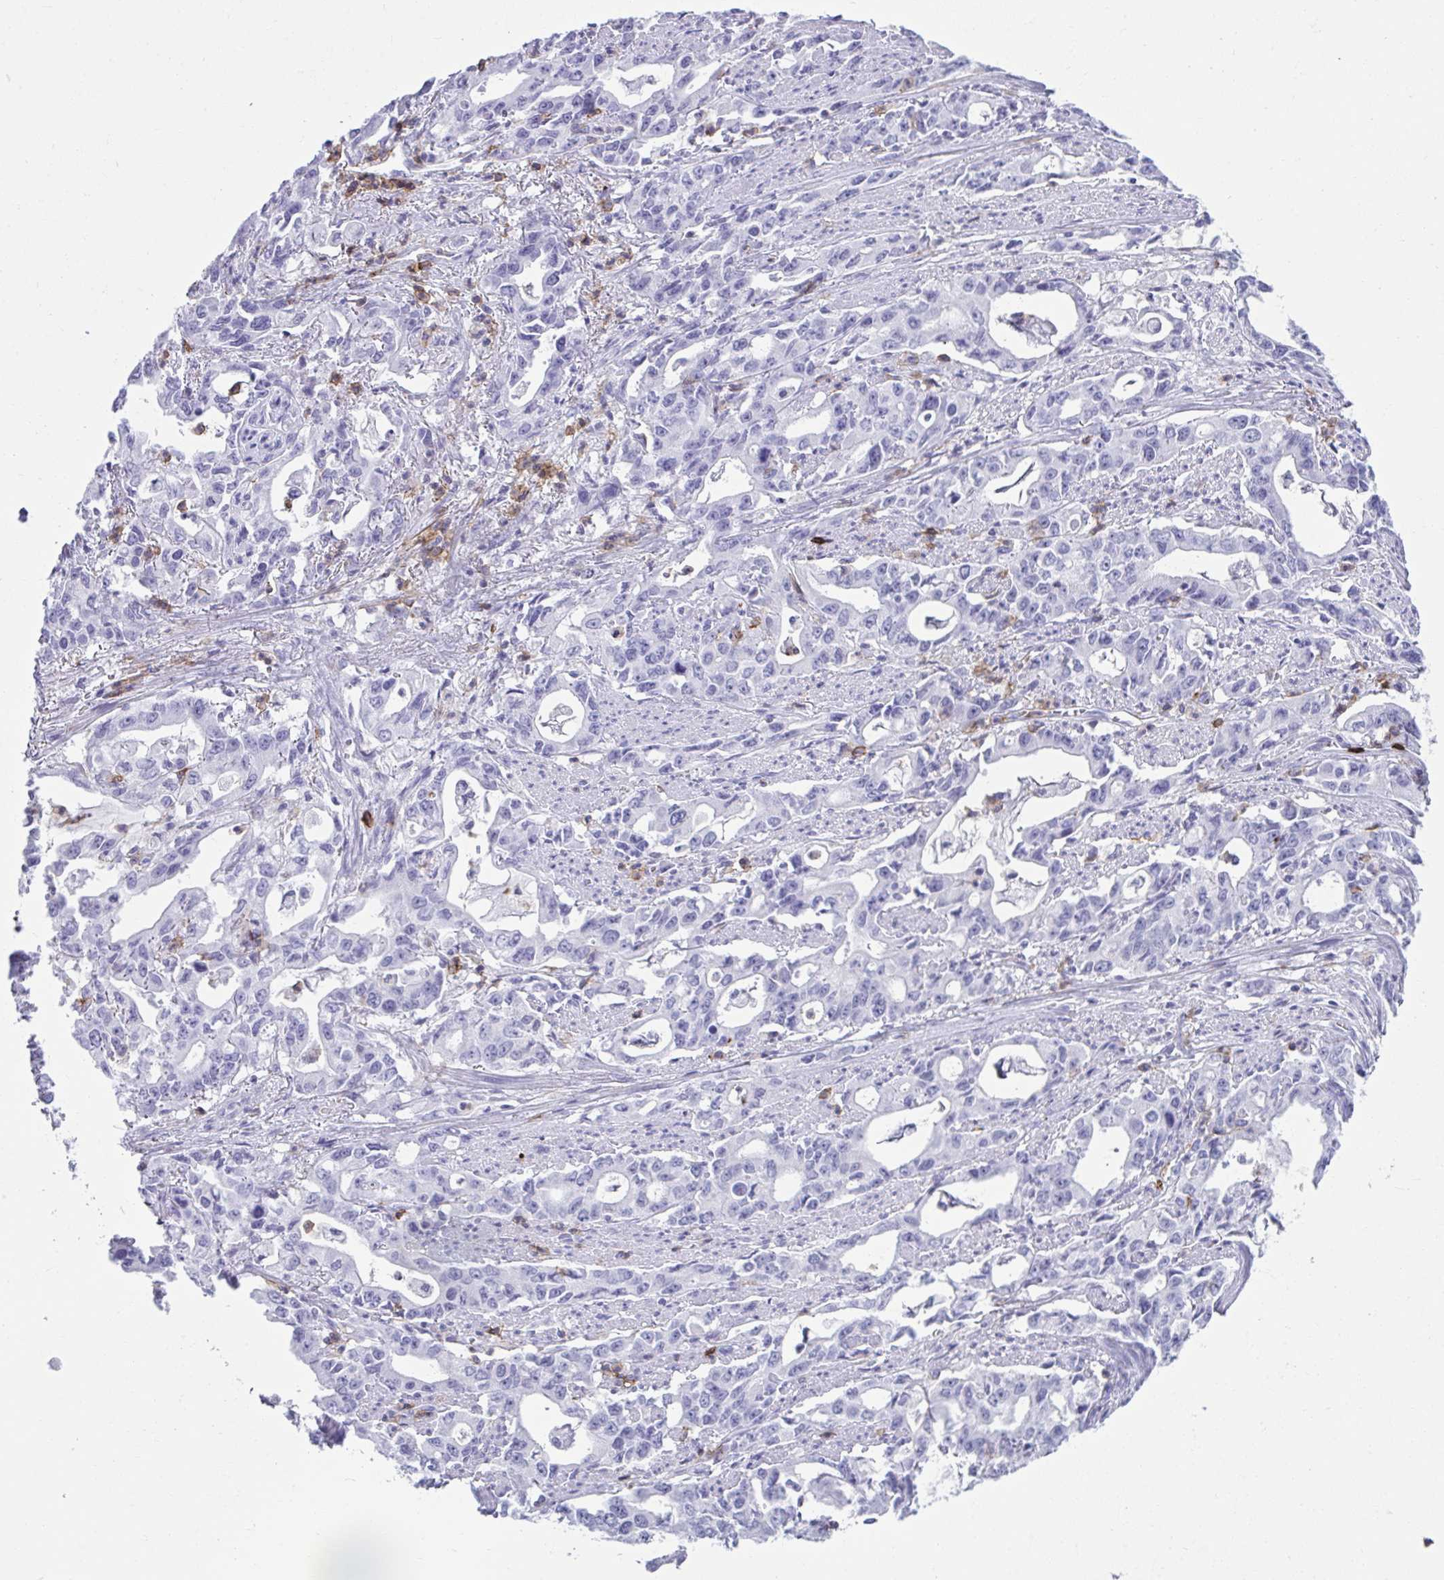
{"staining": {"intensity": "negative", "quantity": "none", "location": "none"}, "tissue": "stomach cancer", "cell_type": "Tumor cells", "image_type": "cancer", "snomed": [{"axis": "morphology", "description": "Adenocarcinoma, NOS"}, {"axis": "topography", "description": "Stomach, upper"}], "caption": "Immunohistochemistry (IHC) micrograph of neoplastic tissue: stomach cancer stained with DAB (3,3'-diaminobenzidine) shows no significant protein positivity in tumor cells.", "gene": "SPN", "patient": {"sex": "male", "age": 85}}